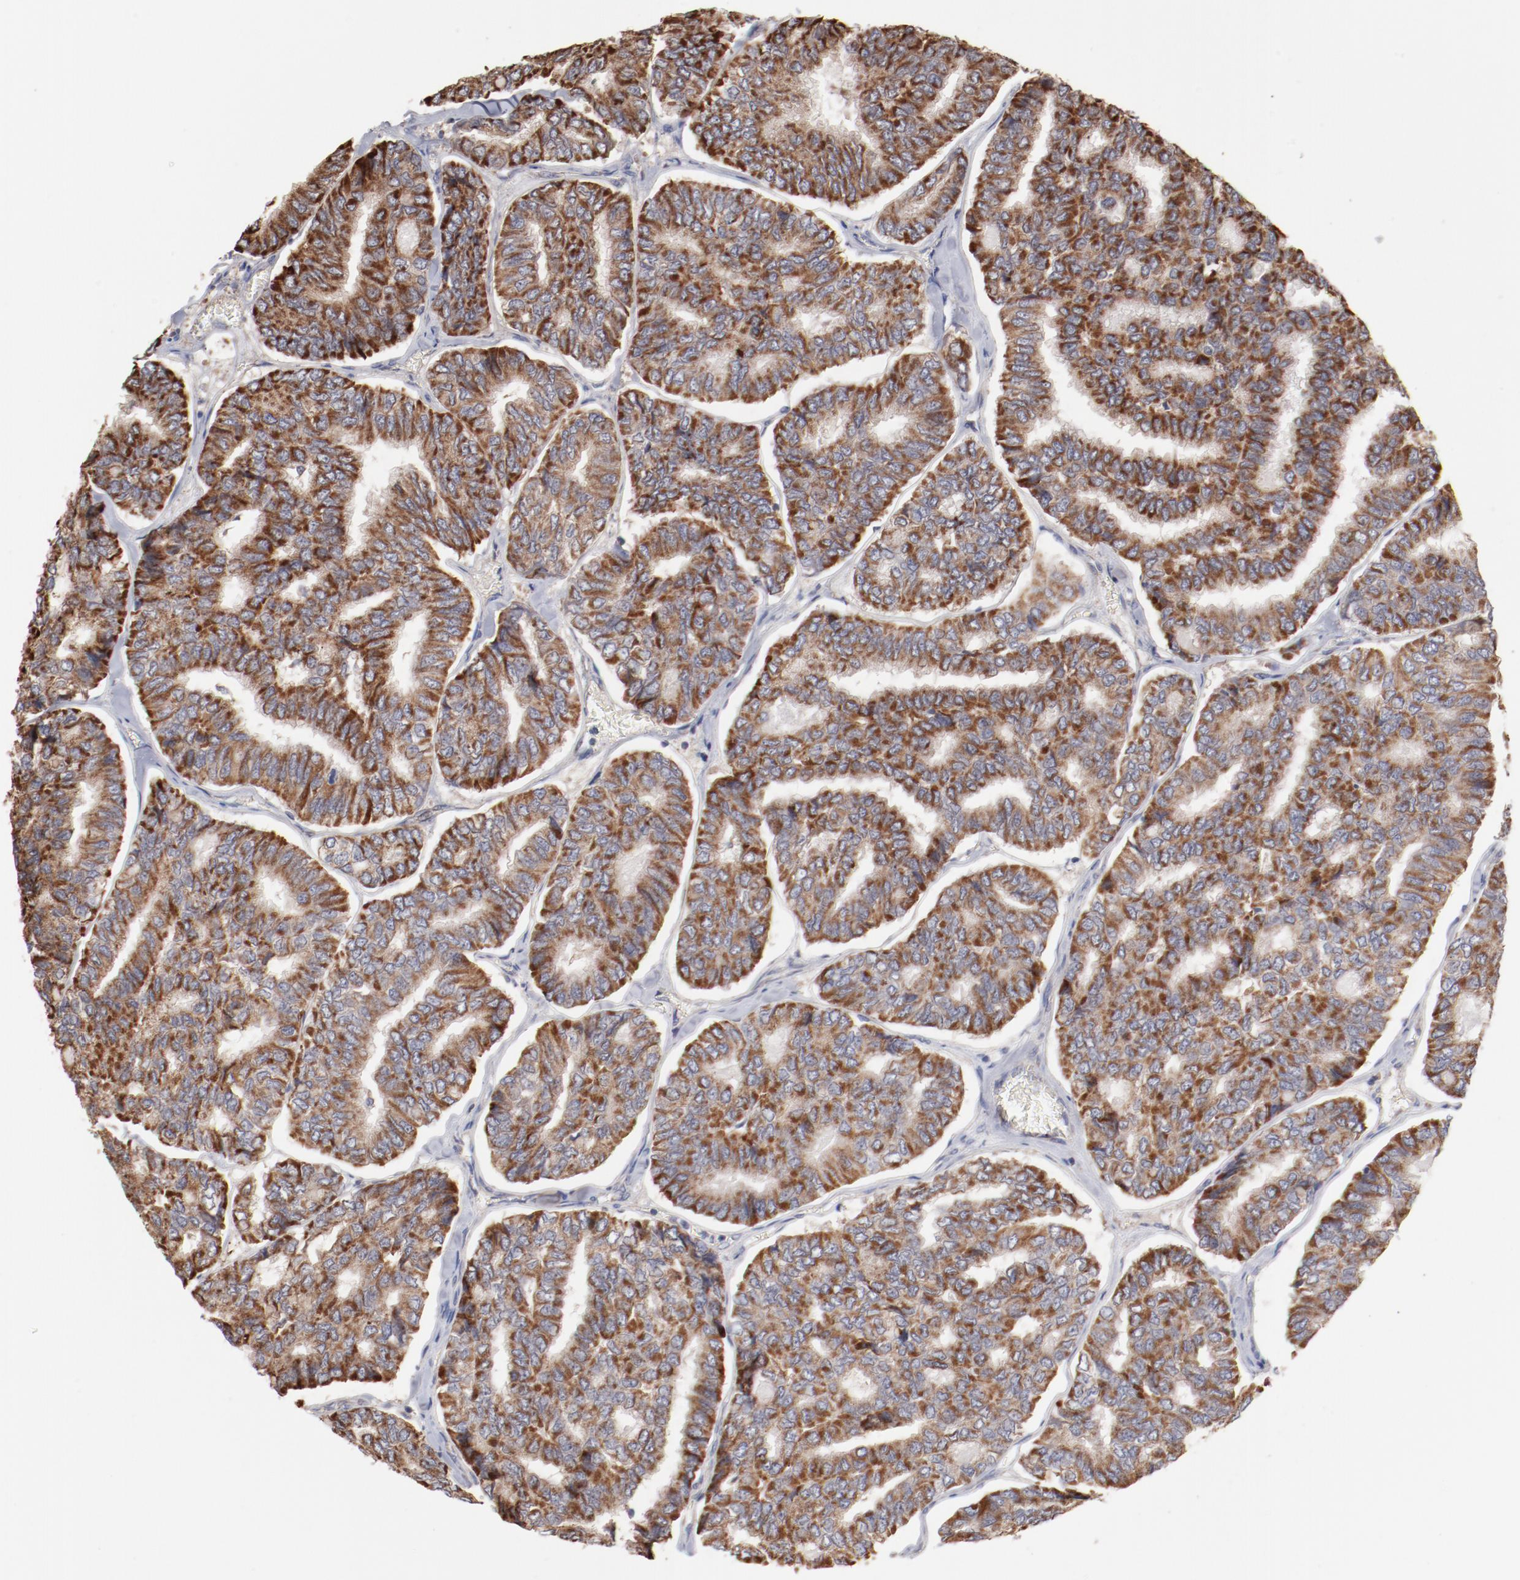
{"staining": {"intensity": "moderate", "quantity": ">75%", "location": "cytoplasmic/membranous"}, "tissue": "thyroid cancer", "cell_type": "Tumor cells", "image_type": "cancer", "snomed": [{"axis": "morphology", "description": "Papillary adenocarcinoma, NOS"}, {"axis": "topography", "description": "Thyroid gland"}], "caption": "Tumor cells show medium levels of moderate cytoplasmic/membranous expression in about >75% of cells in thyroid cancer (papillary adenocarcinoma).", "gene": "PPFIBP2", "patient": {"sex": "female", "age": 35}}